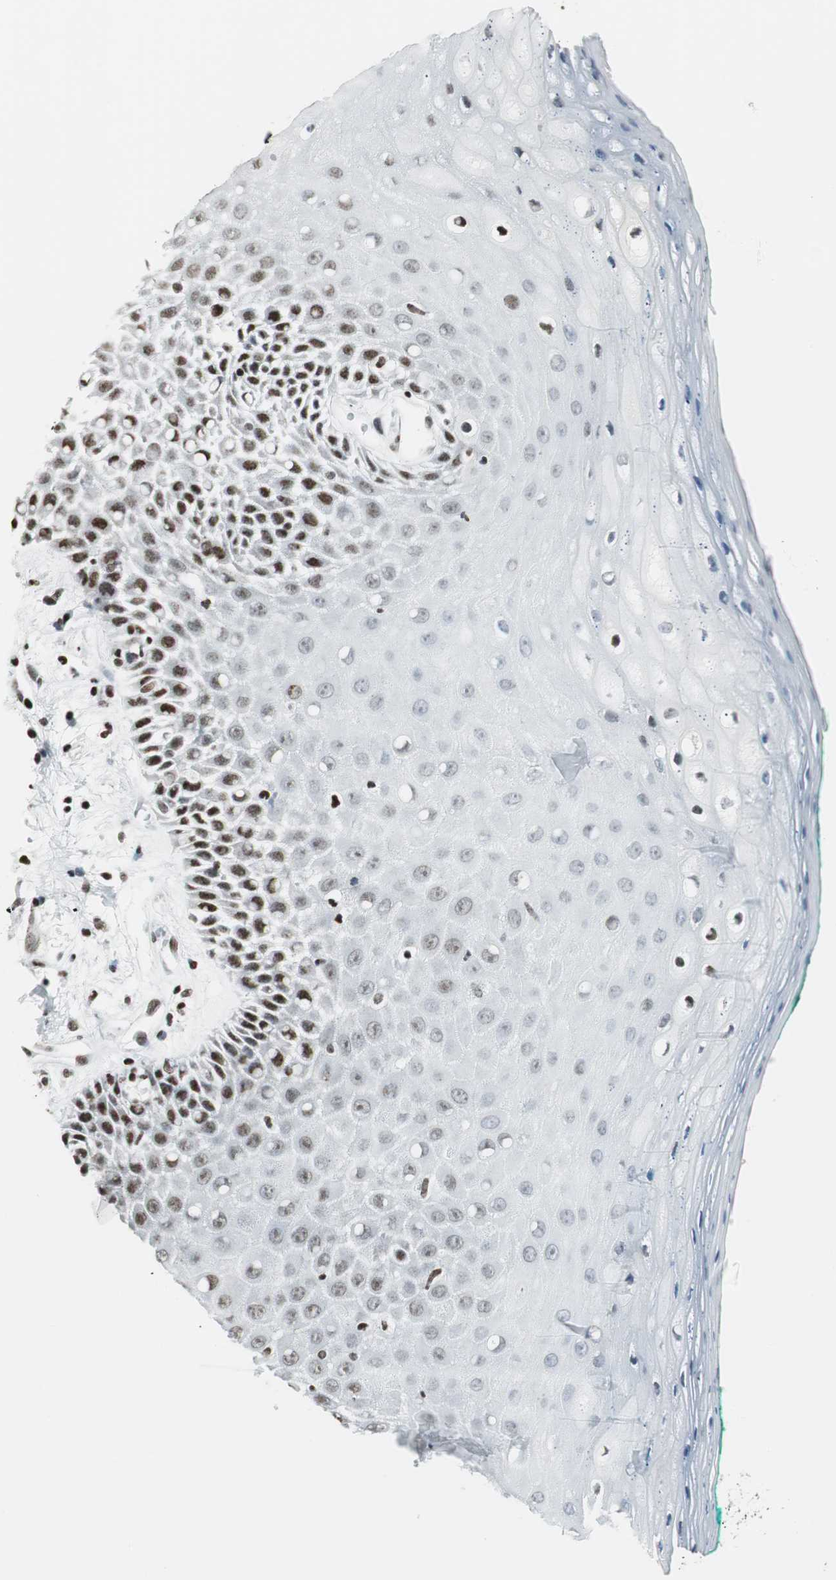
{"staining": {"intensity": "strong", "quantity": "25%-75%", "location": "nuclear"}, "tissue": "oral mucosa", "cell_type": "Squamous epithelial cells", "image_type": "normal", "snomed": [{"axis": "morphology", "description": "Normal tissue, NOS"}, {"axis": "morphology", "description": "Squamous cell carcinoma, NOS"}, {"axis": "topography", "description": "Skeletal muscle"}, {"axis": "topography", "description": "Oral tissue"}, {"axis": "topography", "description": "Head-Neck"}], "caption": "Immunohistochemical staining of unremarkable human oral mucosa shows high levels of strong nuclear positivity in about 25%-75% of squamous epithelial cells. (Brightfield microscopy of DAB IHC at high magnification).", "gene": "RBBP4", "patient": {"sex": "female", "age": 84}}